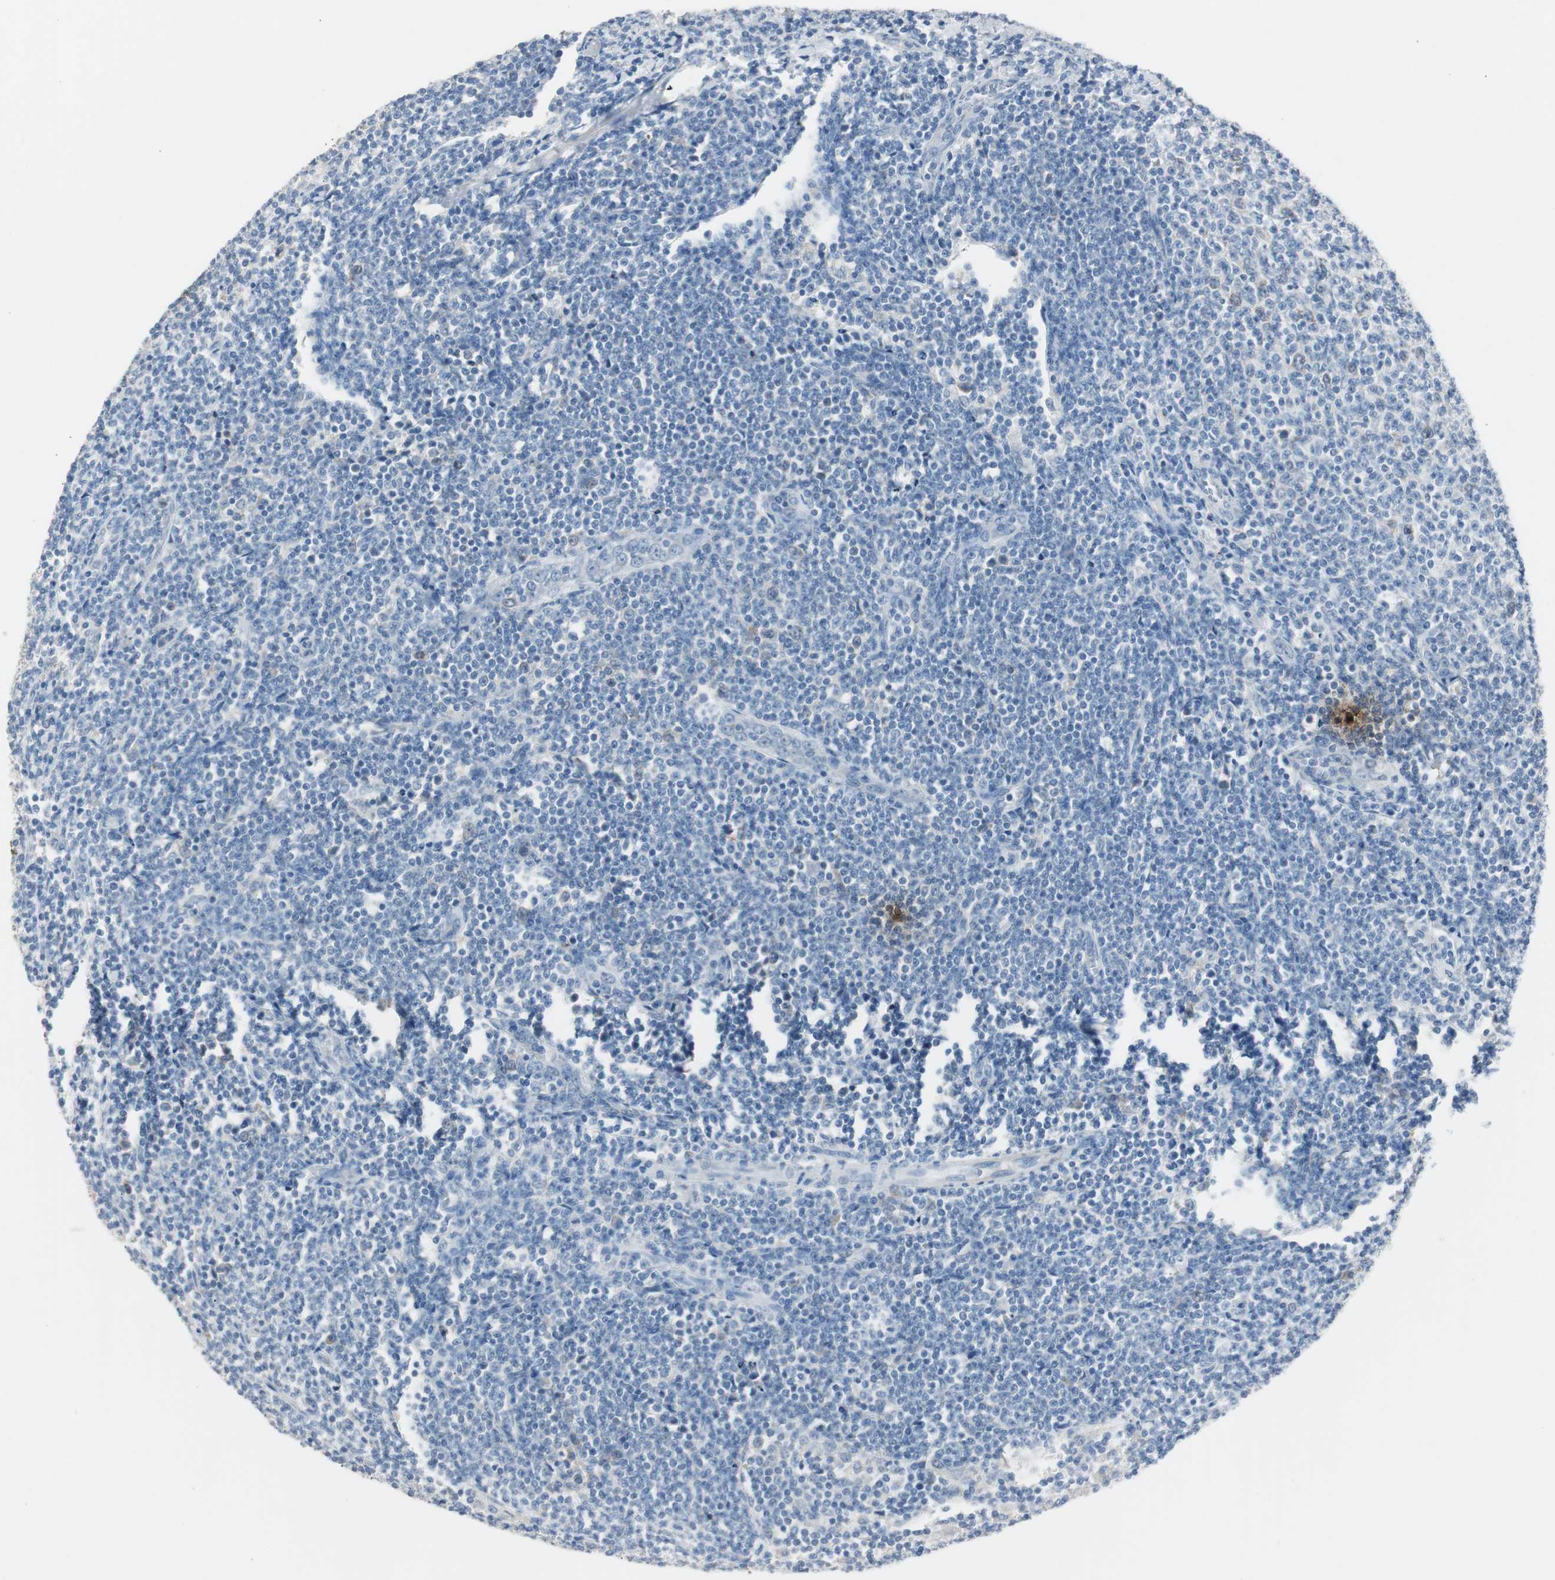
{"staining": {"intensity": "negative", "quantity": "none", "location": "none"}, "tissue": "lymphoma", "cell_type": "Tumor cells", "image_type": "cancer", "snomed": [{"axis": "morphology", "description": "Malignant lymphoma, non-Hodgkin's type, Low grade"}, {"axis": "topography", "description": "Lymph node"}], "caption": "This is an immunohistochemistry image of human low-grade malignant lymphoma, non-Hodgkin's type. There is no positivity in tumor cells.", "gene": "TK1", "patient": {"sex": "male", "age": 66}}